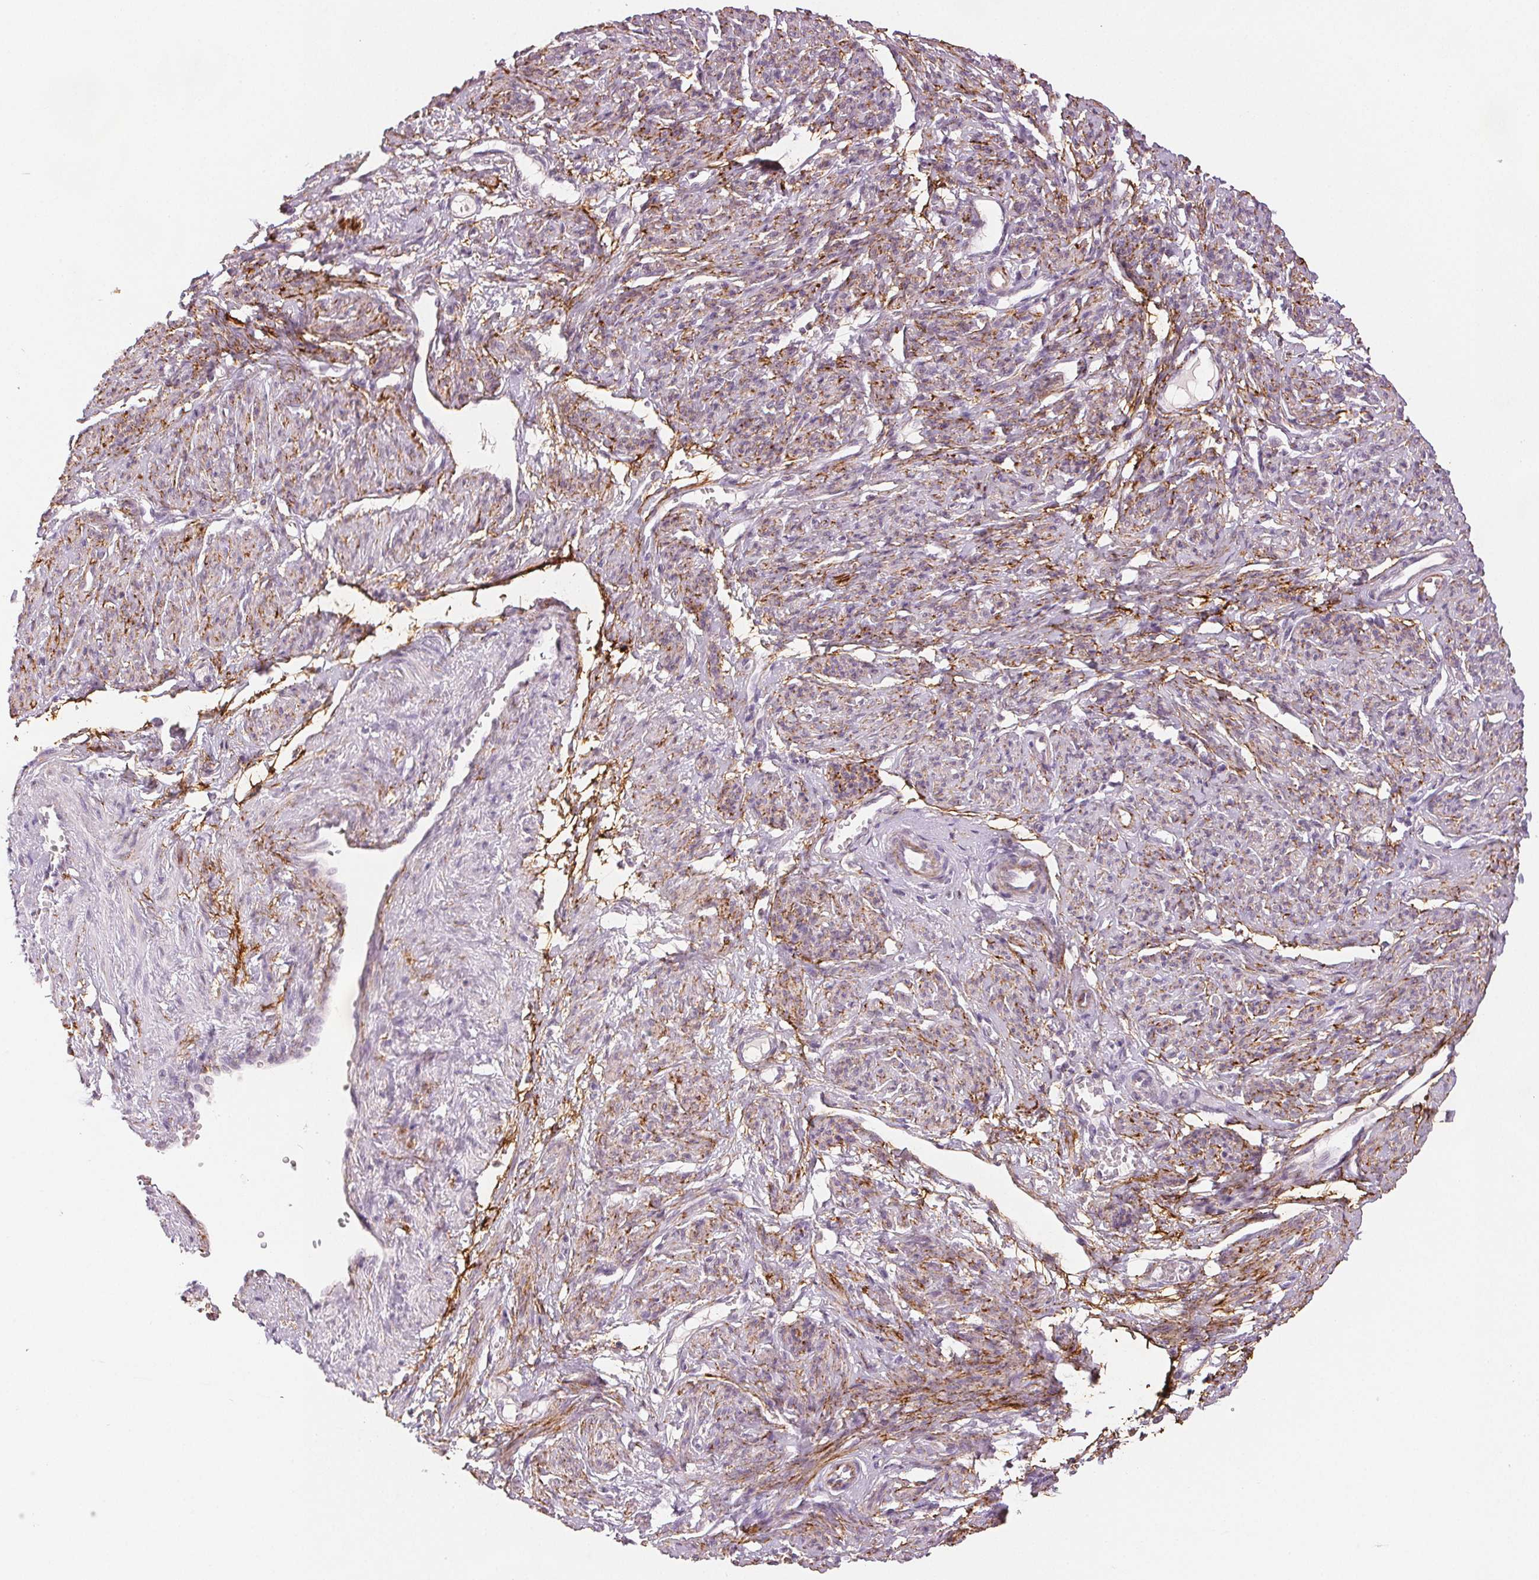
{"staining": {"intensity": "moderate", "quantity": "<25%", "location": "cytoplasmic/membranous"}, "tissue": "smooth muscle", "cell_type": "Smooth muscle cells", "image_type": "normal", "snomed": [{"axis": "morphology", "description": "Normal tissue, NOS"}, {"axis": "topography", "description": "Smooth muscle"}], "caption": "Protein expression analysis of unremarkable smooth muscle shows moderate cytoplasmic/membranous staining in approximately <25% of smooth muscle cells. (Brightfield microscopy of DAB IHC at high magnification).", "gene": "FBN1", "patient": {"sex": "female", "age": 65}}